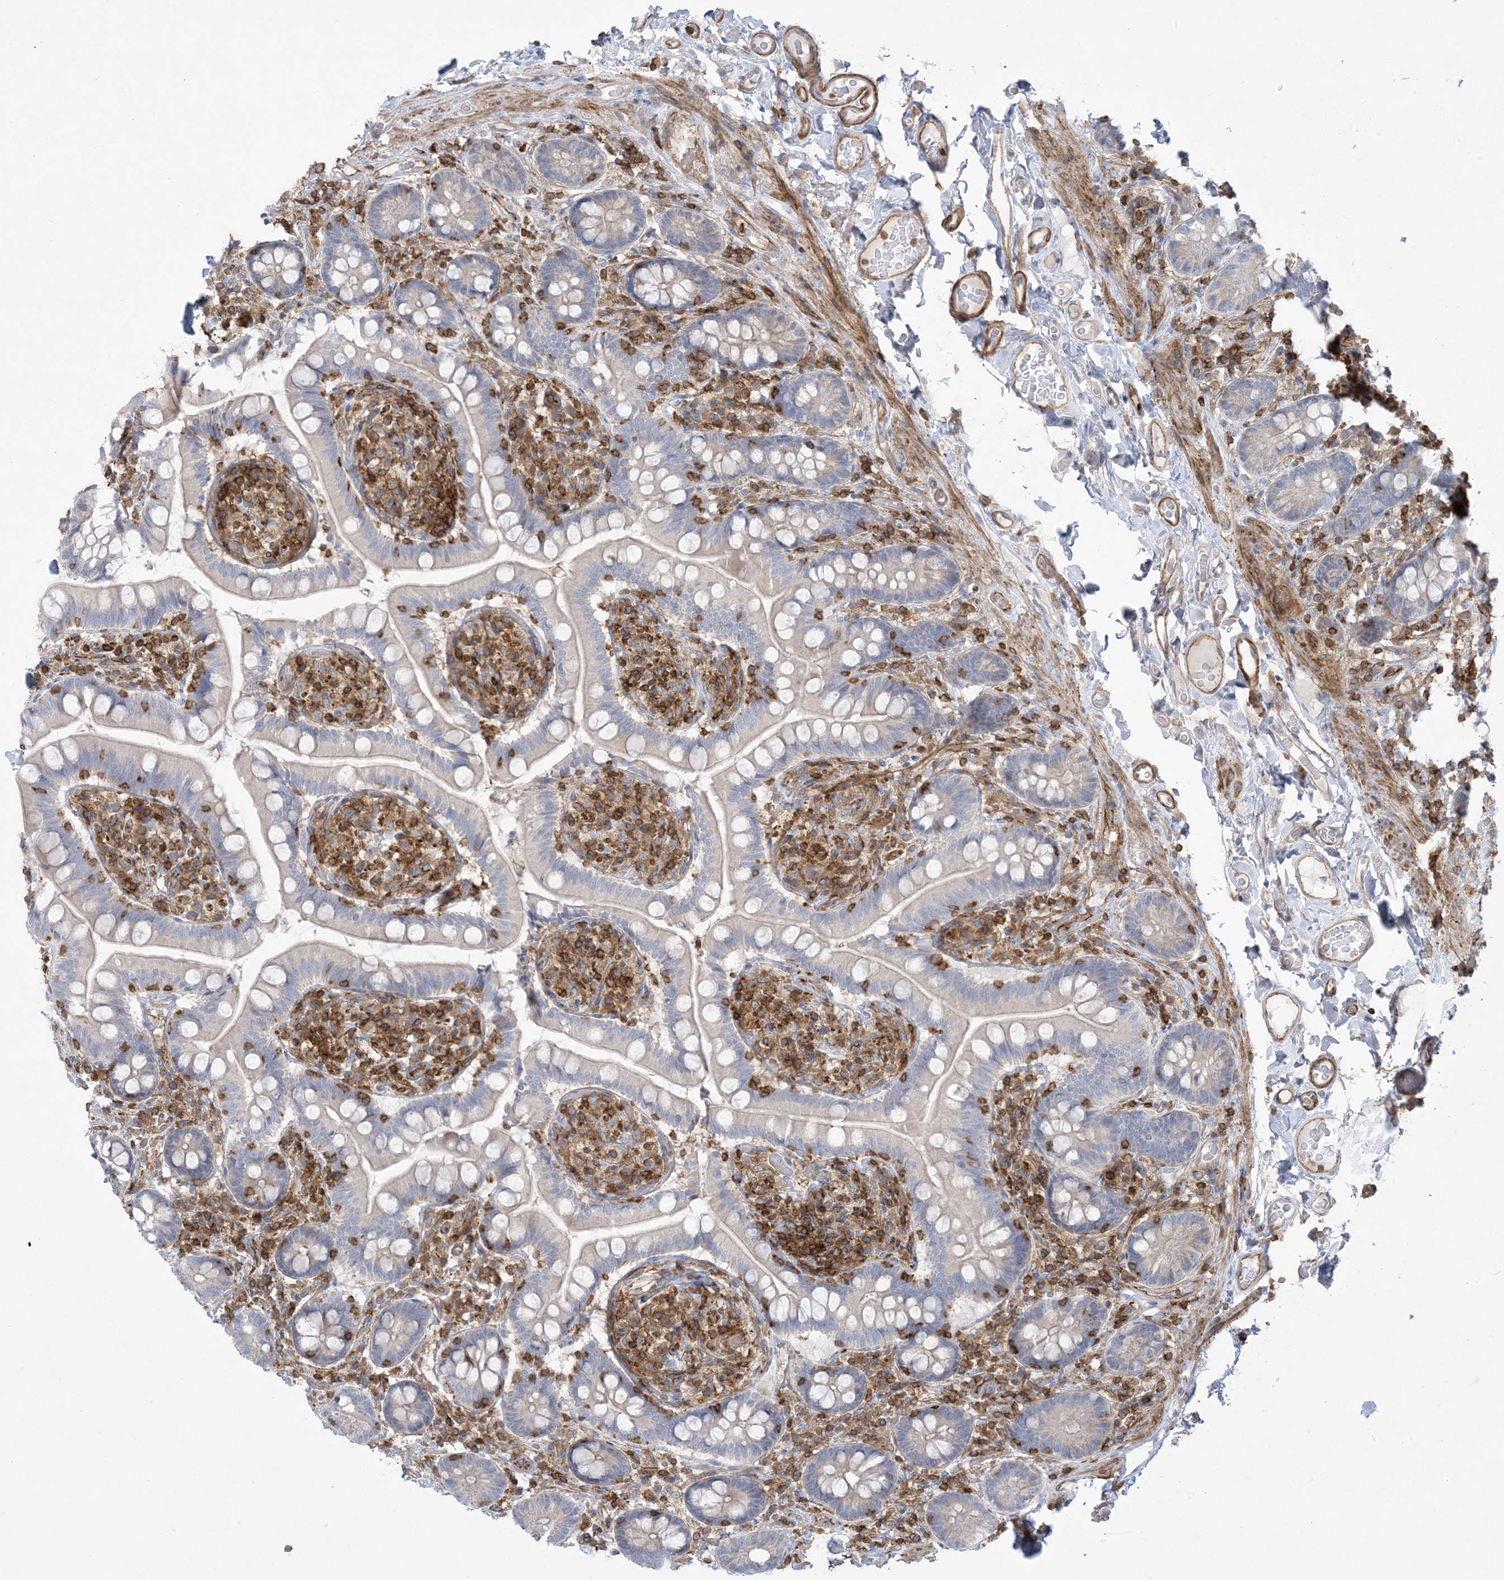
{"staining": {"intensity": "negative", "quantity": "none", "location": "none"}, "tissue": "small intestine", "cell_type": "Glandular cells", "image_type": "normal", "snomed": [{"axis": "morphology", "description": "Normal tissue, NOS"}, {"axis": "topography", "description": "Small intestine"}], "caption": "High power microscopy image of an IHC image of benign small intestine, revealing no significant positivity in glandular cells. (IHC, brightfield microscopy, high magnification).", "gene": "ARHGAP30", "patient": {"sex": "female", "age": 64}}